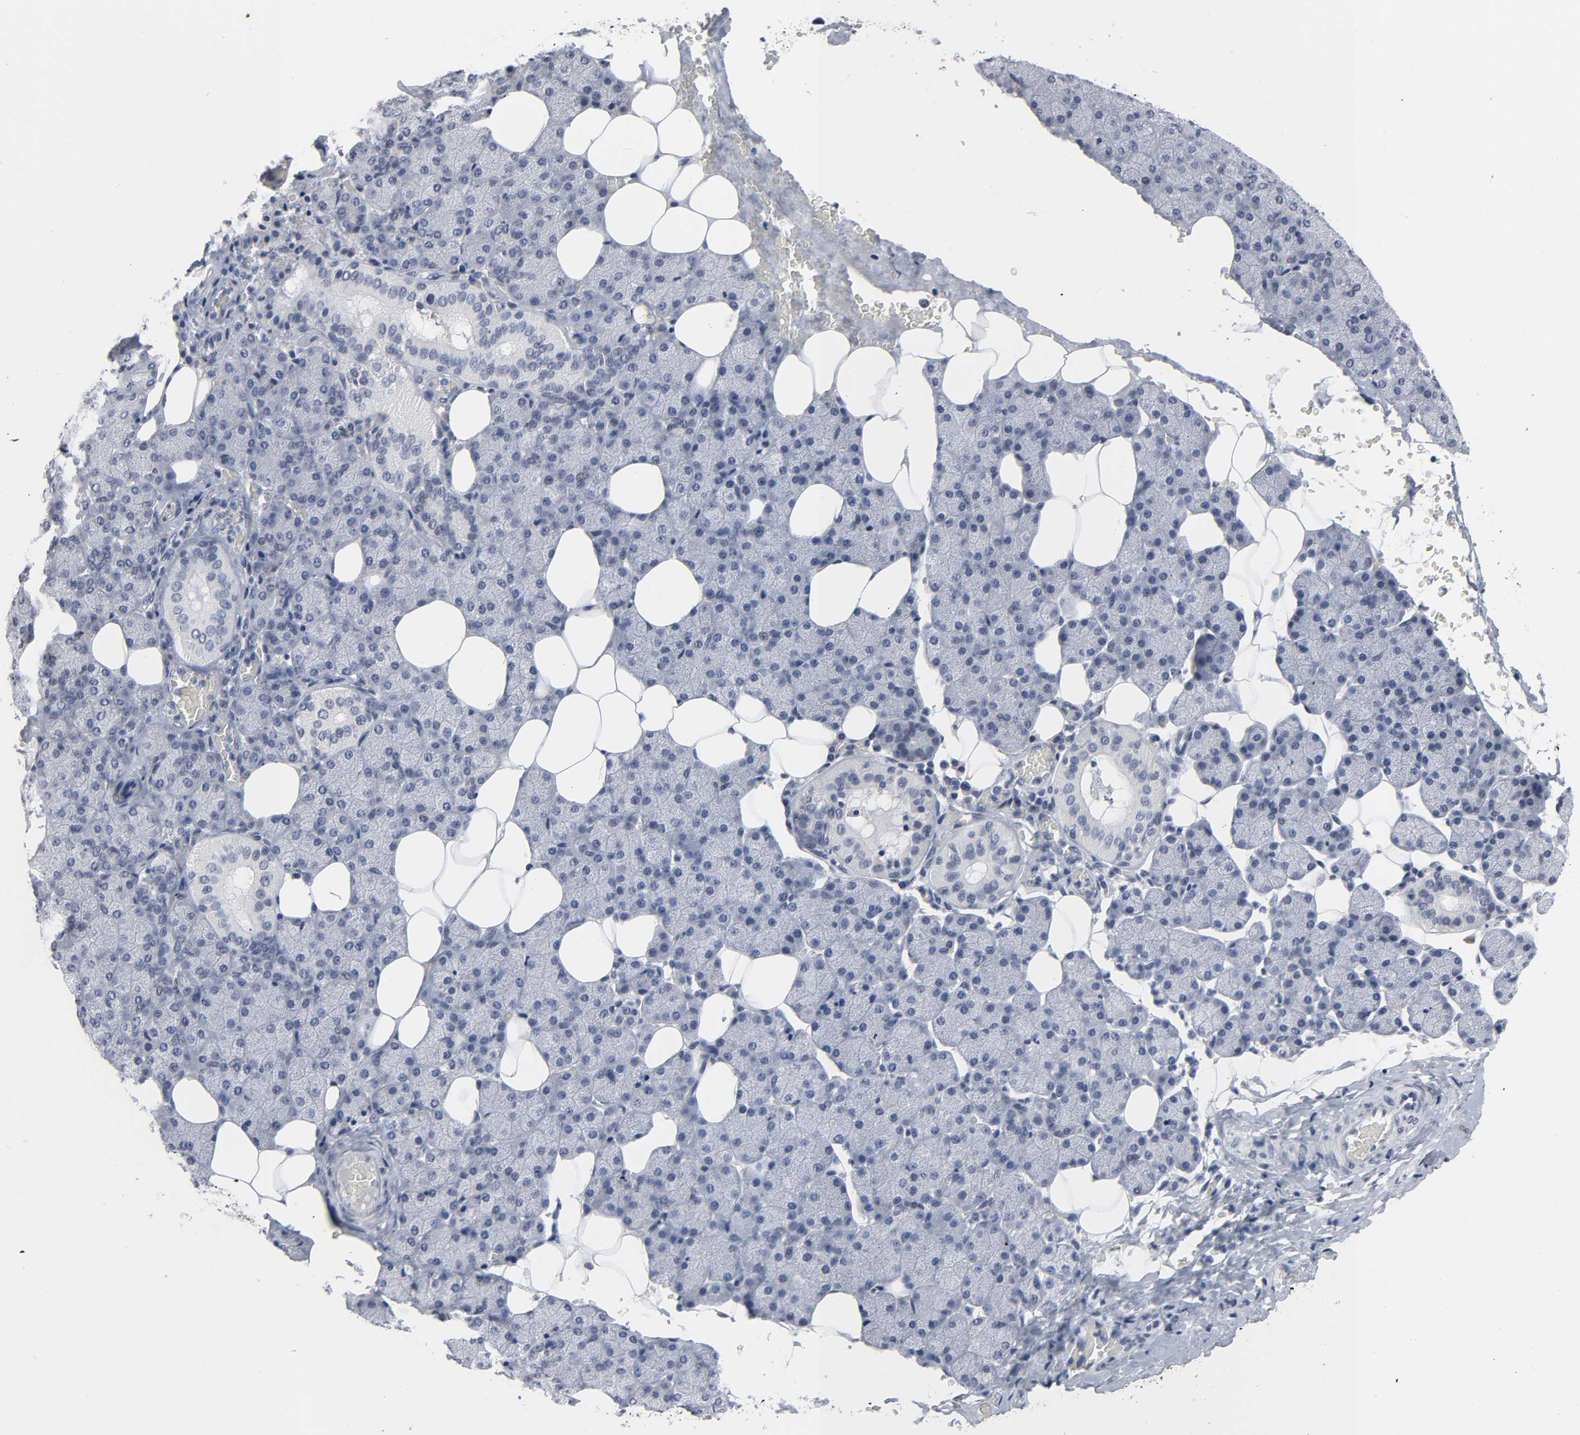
{"staining": {"intensity": "negative", "quantity": "none", "location": "none"}, "tissue": "salivary gland", "cell_type": "Glandular cells", "image_type": "normal", "snomed": [{"axis": "morphology", "description": "Normal tissue, NOS"}, {"axis": "topography", "description": "Lymph node"}, {"axis": "topography", "description": "Salivary gland"}], "caption": "A micrograph of human salivary gland is negative for staining in glandular cells. (Immunohistochemistry (ihc), brightfield microscopy, high magnification).", "gene": "SALL2", "patient": {"sex": "male", "age": 8}}